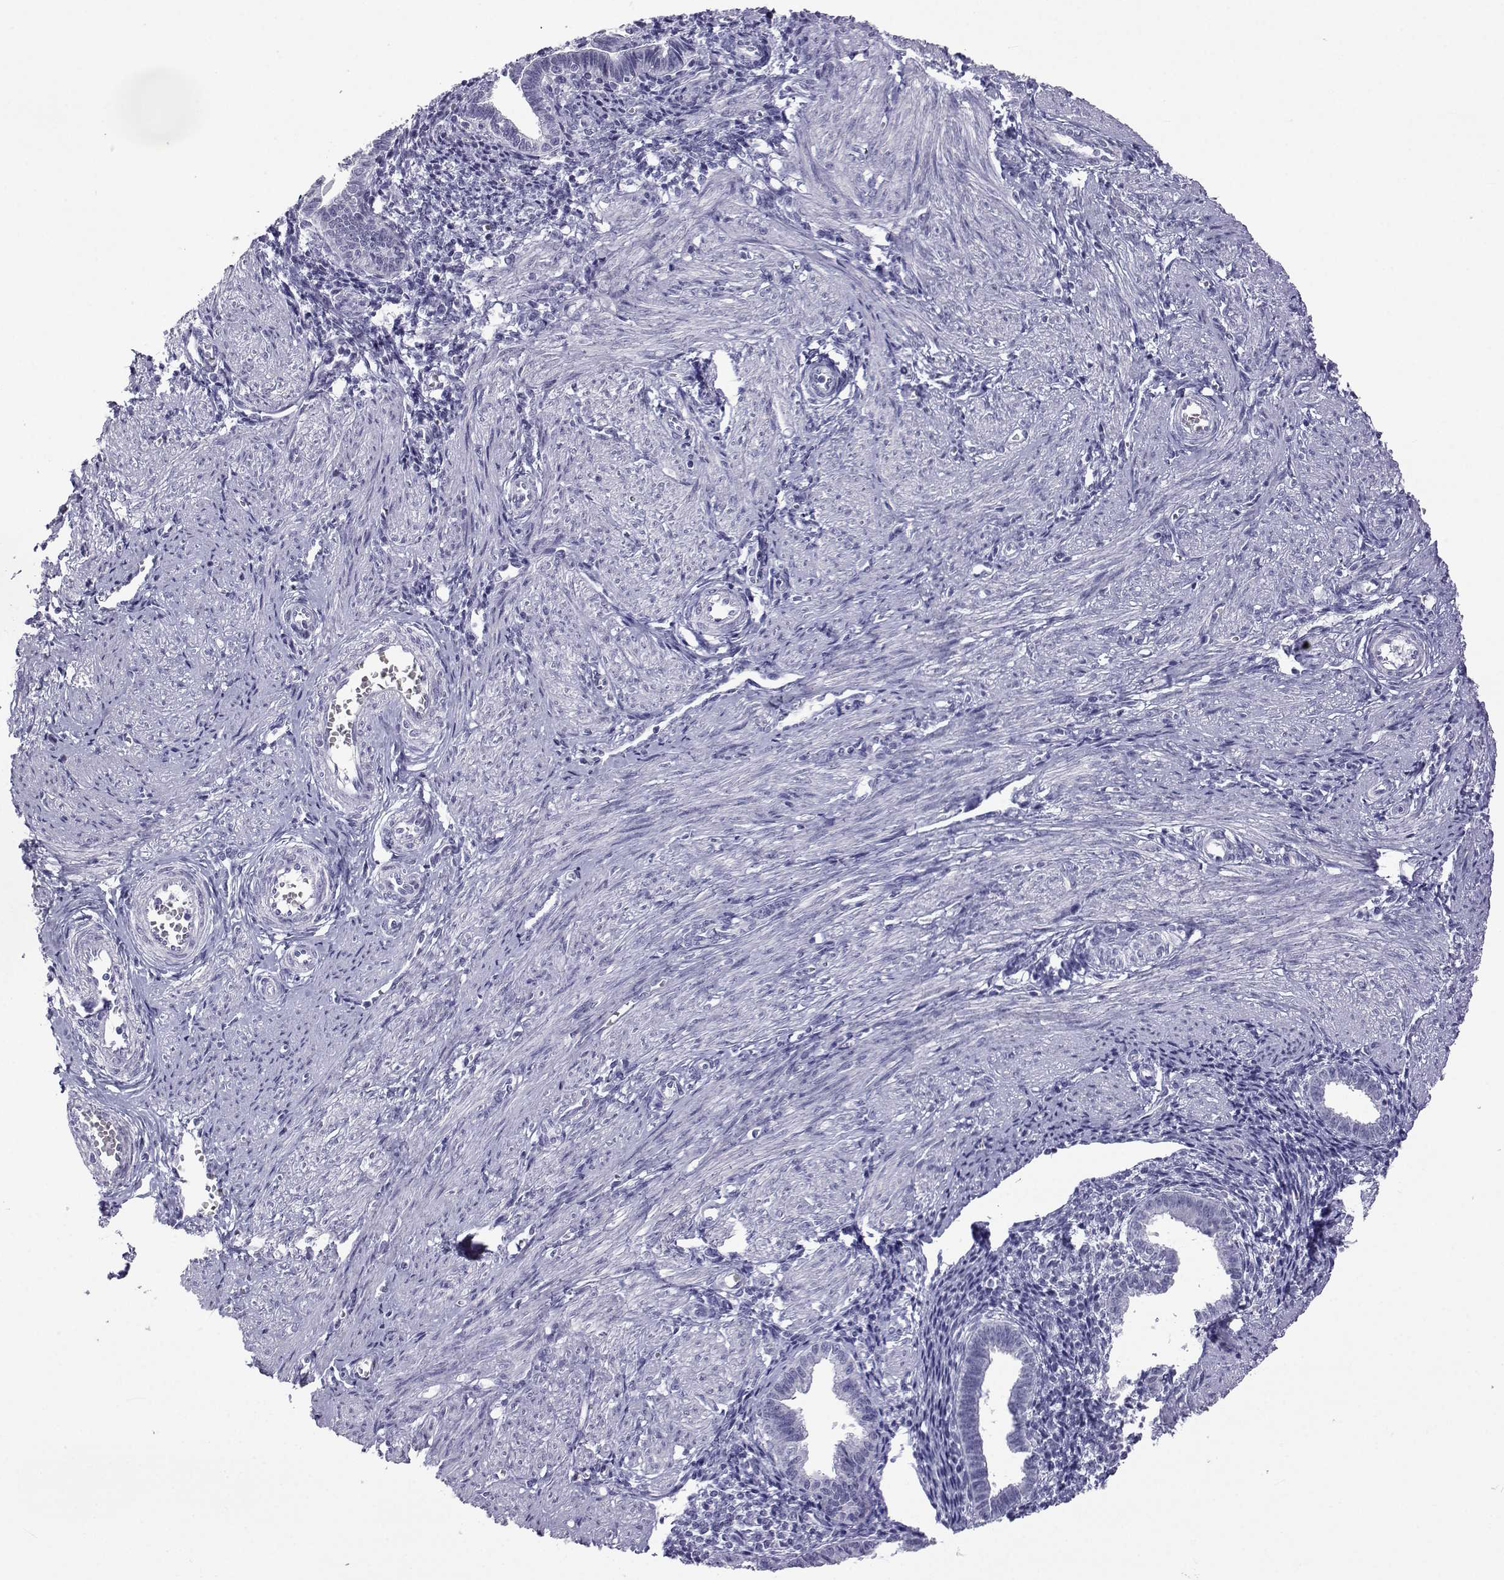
{"staining": {"intensity": "negative", "quantity": "none", "location": "none"}, "tissue": "endometrium", "cell_type": "Cells in endometrial stroma", "image_type": "normal", "snomed": [{"axis": "morphology", "description": "Normal tissue, NOS"}, {"axis": "topography", "description": "Endometrium"}], "caption": "This is a histopathology image of immunohistochemistry (IHC) staining of unremarkable endometrium, which shows no staining in cells in endometrial stroma.", "gene": "ACTL7A", "patient": {"sex": "female", "age": 37}}